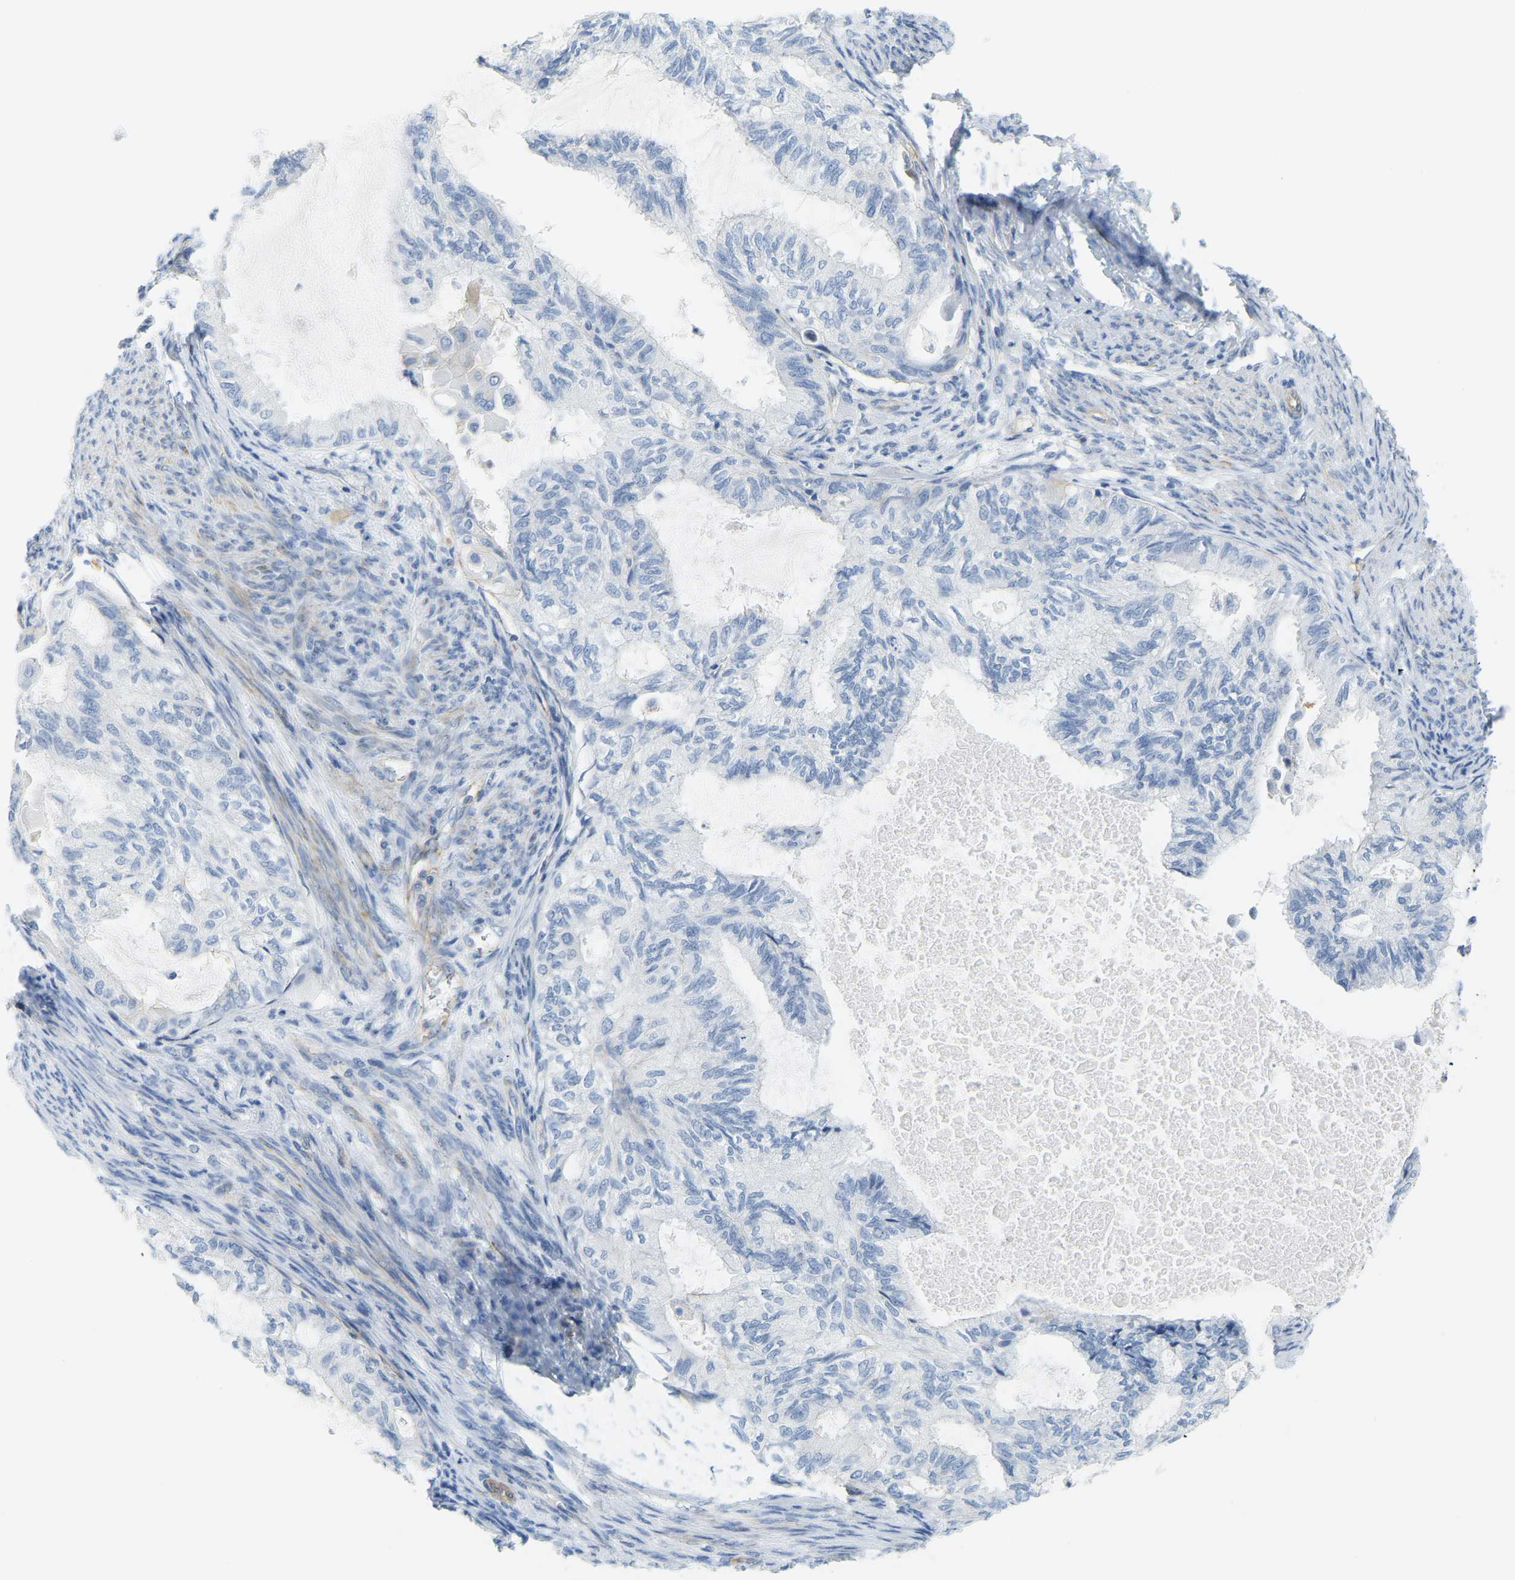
{"staining": {"intensity": "negative", "quantity": "none", "location": "none"}, "tissue": "cervical cancer", "cell_type": "Tumor cells", "image_type": "cancer", "snomed": [{"axis": "morphology", "description": "Normal tissue, NOS"}, {"axis": "morphology", "description": "Adenocarcinoma, NOS"}, {"axis": "topography", "description": "Cervix"}, {"axis": "topography", "description": "Endometrium"}], "caption": "Immunohistochemical staining of cervical adenocarcinoma exhibits no significant expression in tumor cells. (DAB immunohistochemistry (IHC) with hematoxylin counter stain).", "gene": "MYL3", "patient": {"sex": "female", "age": 86}}